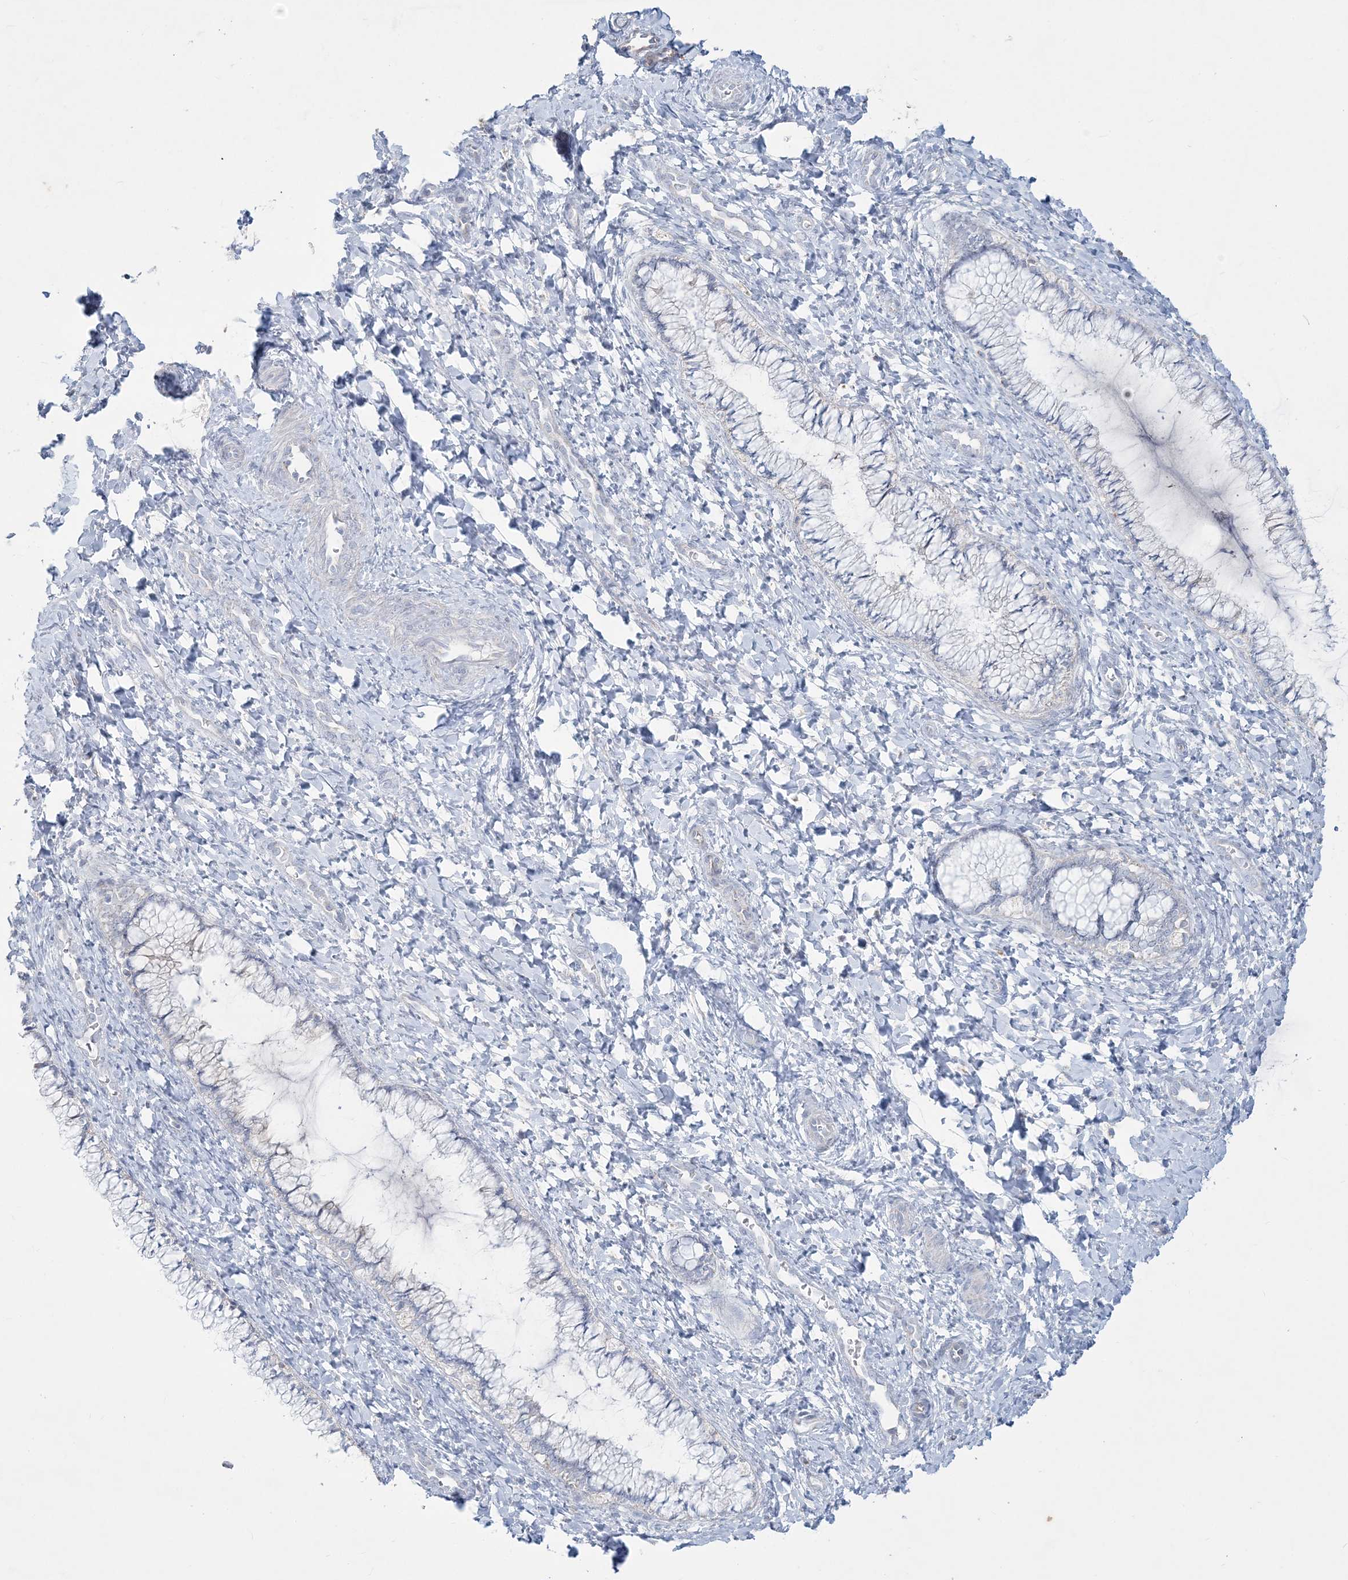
{"staining": {"intensity": "negative", "quantity": "none", "location": "none"}, "tissue": "cervix", "cell_type": "Glandular cells", "image_type": "normal", "snomed": [{"axis": "morphology", "description": "Normal tissue, NOS"}, {"axis": "morphology", "description": "Adenocarcinoma, NOS"}, {"axis": "topography", "description": "Cervix"}], "caption": "Glandular cells show no significant protein expression in benign cervix. The staining is performed using DAB brown chromogen with nuclei counter-stained in using hematoxylin.", "gene": "TBC1D7", "patient": {"sex": "female", "age": 29}}